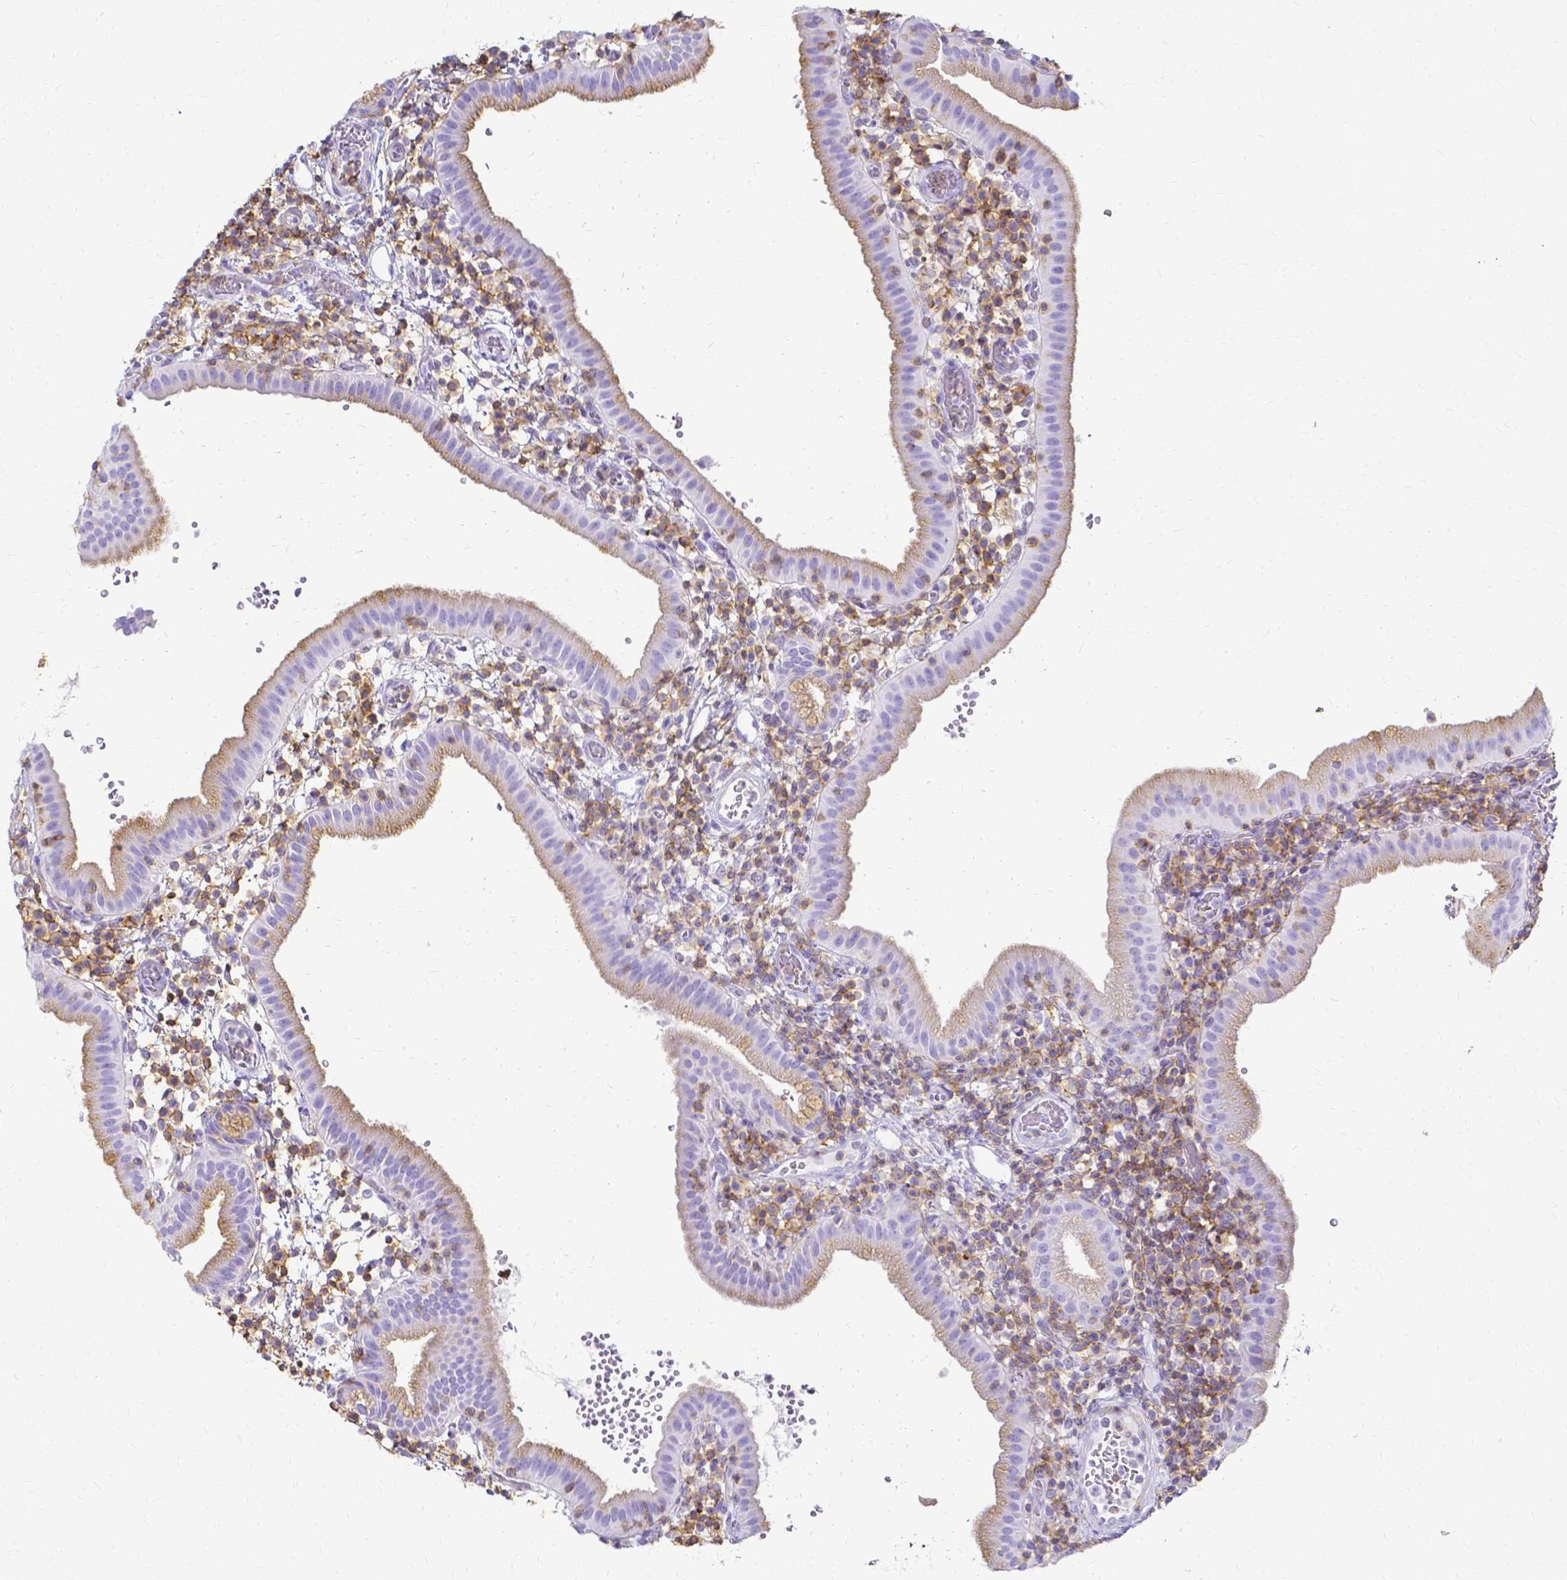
{"staining": {"intensity": "weak", "quantity": "25%-75%", "location": "cytoplasmic/membranous"}, "tissue": "gallbladder", "cell_type": "Glandular cells", "image_type": "normal", "snomed": [{"axis": "morphology", "description": "Normal tissue, NOS"}, {"axis": "topography", "description": "Gallbladder"}], "caption": "This photomicrograph reveals IHC staining of normal human gallbladder, with low weak cytoplasmic/membranous staining in approximately 25%-75% of glandular cells.", "gene": "HSPA12A", "patient": {"sex": "male", "age": 26}}